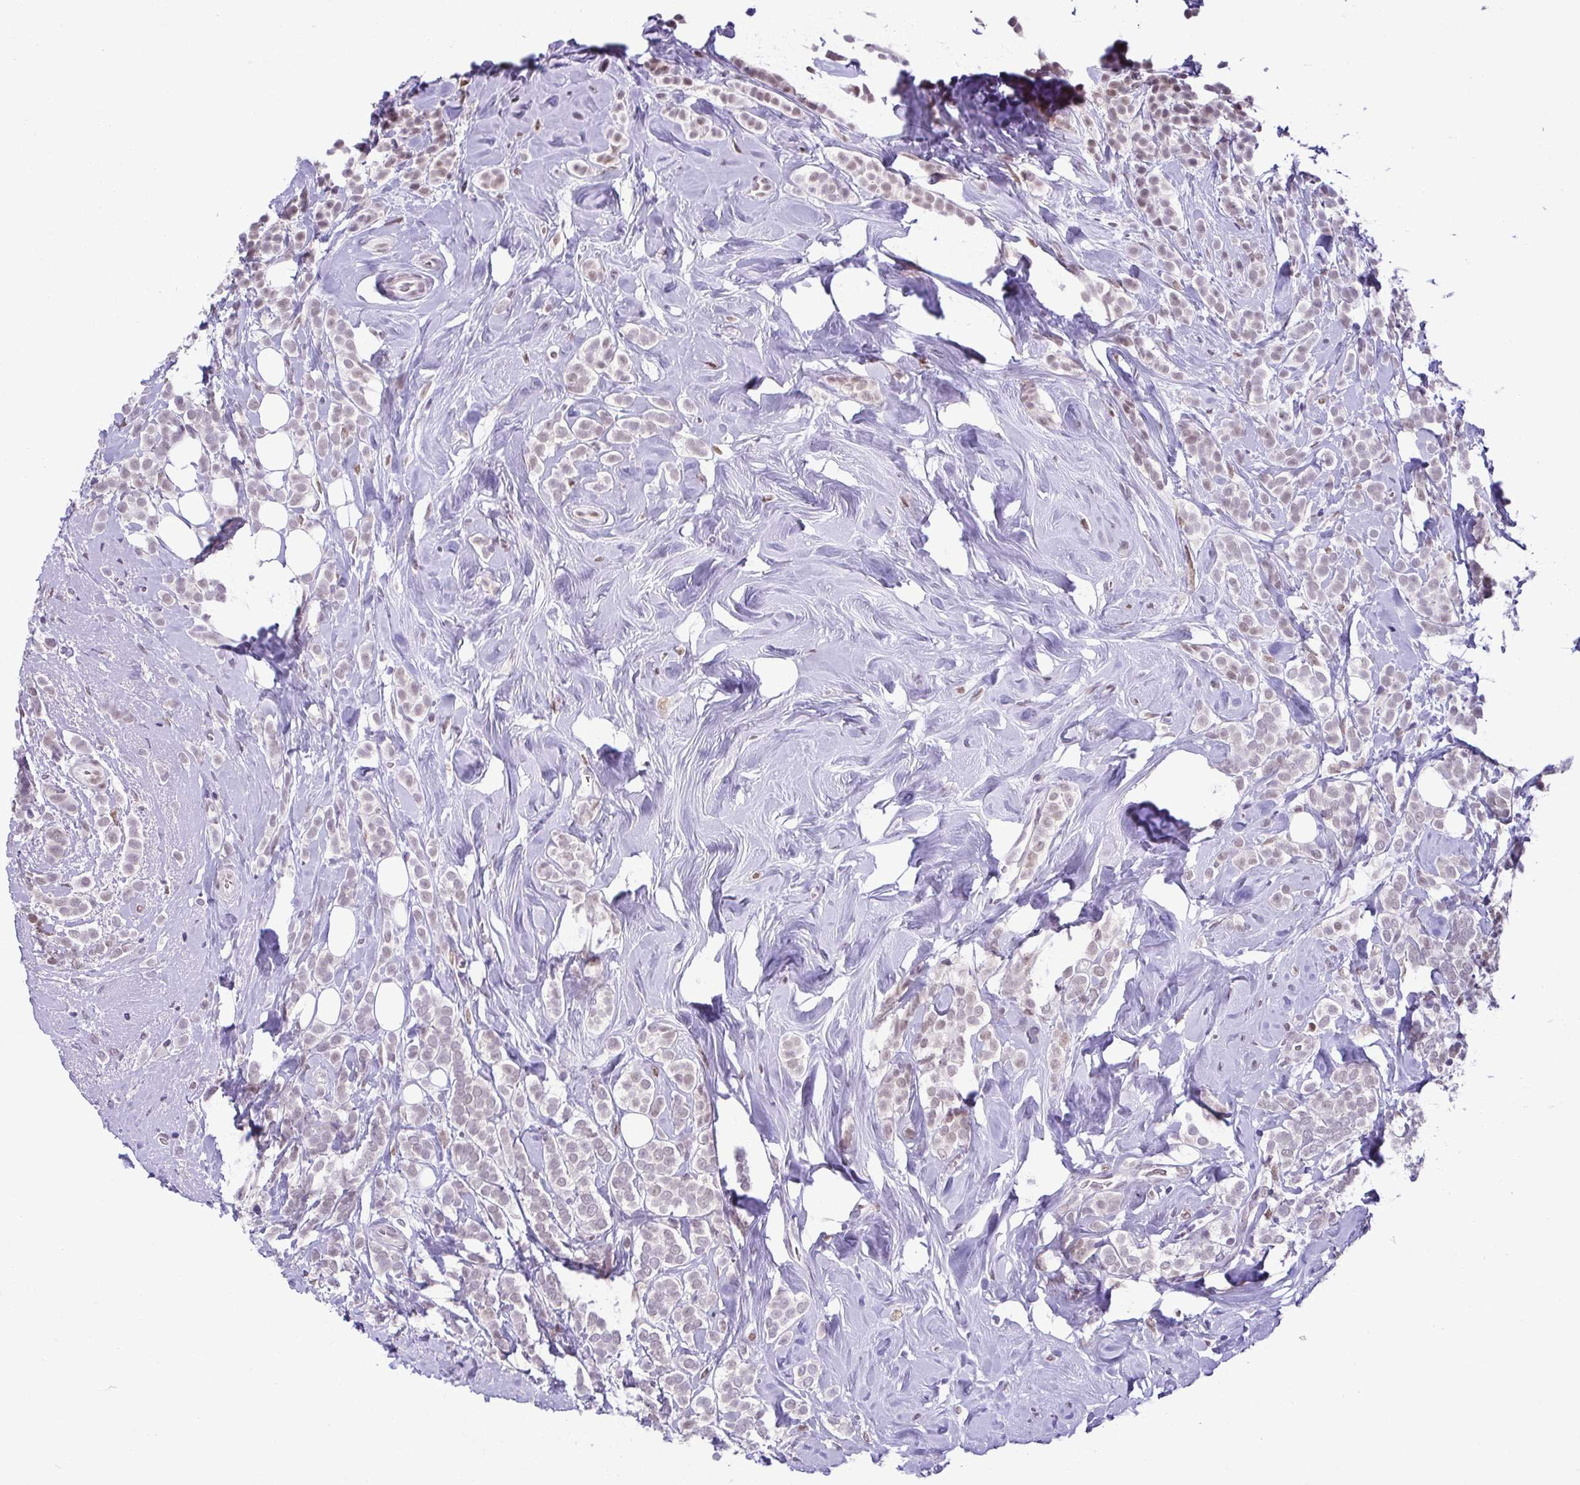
{"staining": {"intensity": "weak", "quantity": "<25%", "location": "nuclear"}, "tissue": "breast cancer", "cell_type": "Tumor cells", "image_type": "cancer", "snomed": [{"axis": "morphology", "description": "Lobular carcinoma"}, {"axis": "topography", "description": "Breast"}], "caption": "The immunohistochemistry image has no significant positivity in tumor cells of lobular carcinoma (breast) tissue.", "gene": "RBM3", "patient": {"sex": "female", "age": 49}}